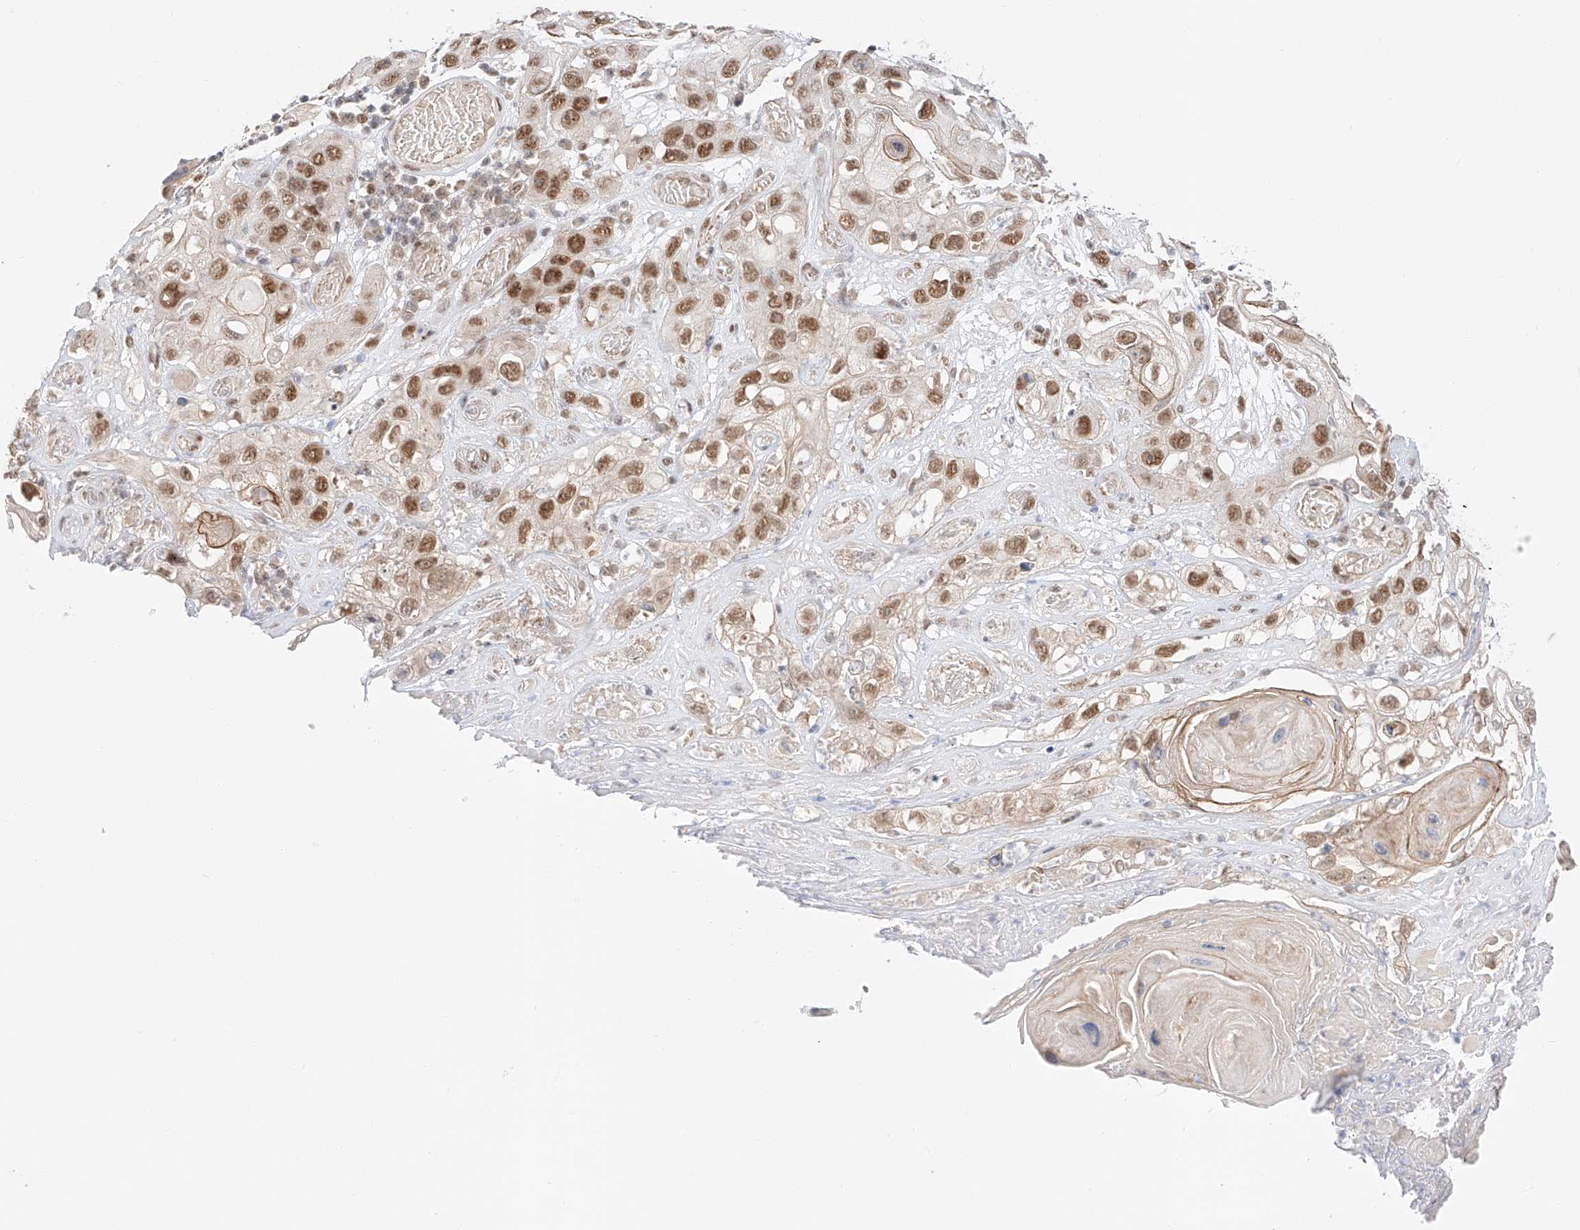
{"staining": {"intensity": "moderate", "quantity": ">75%", "location": "nuclear"}, "tissue": "skin cancer", "cell_type": "Tumor cells", "image_type": "cancer", "snomed": [{"axis": "morphology", "description": "Squamous cell carcinoma, NOS"}, {"axis": "topography", "description": "Skin"}], "caption": "A brown stain labels moderate nuclear expression of a protein in skin cancer tumor cells. The protein is stained brown, and the nuclei are stained in blue (DAB IHC with brightfield microscopy, high magnification).", "gene": "POGK", "patient": {"sex": "male", "age": 55}}